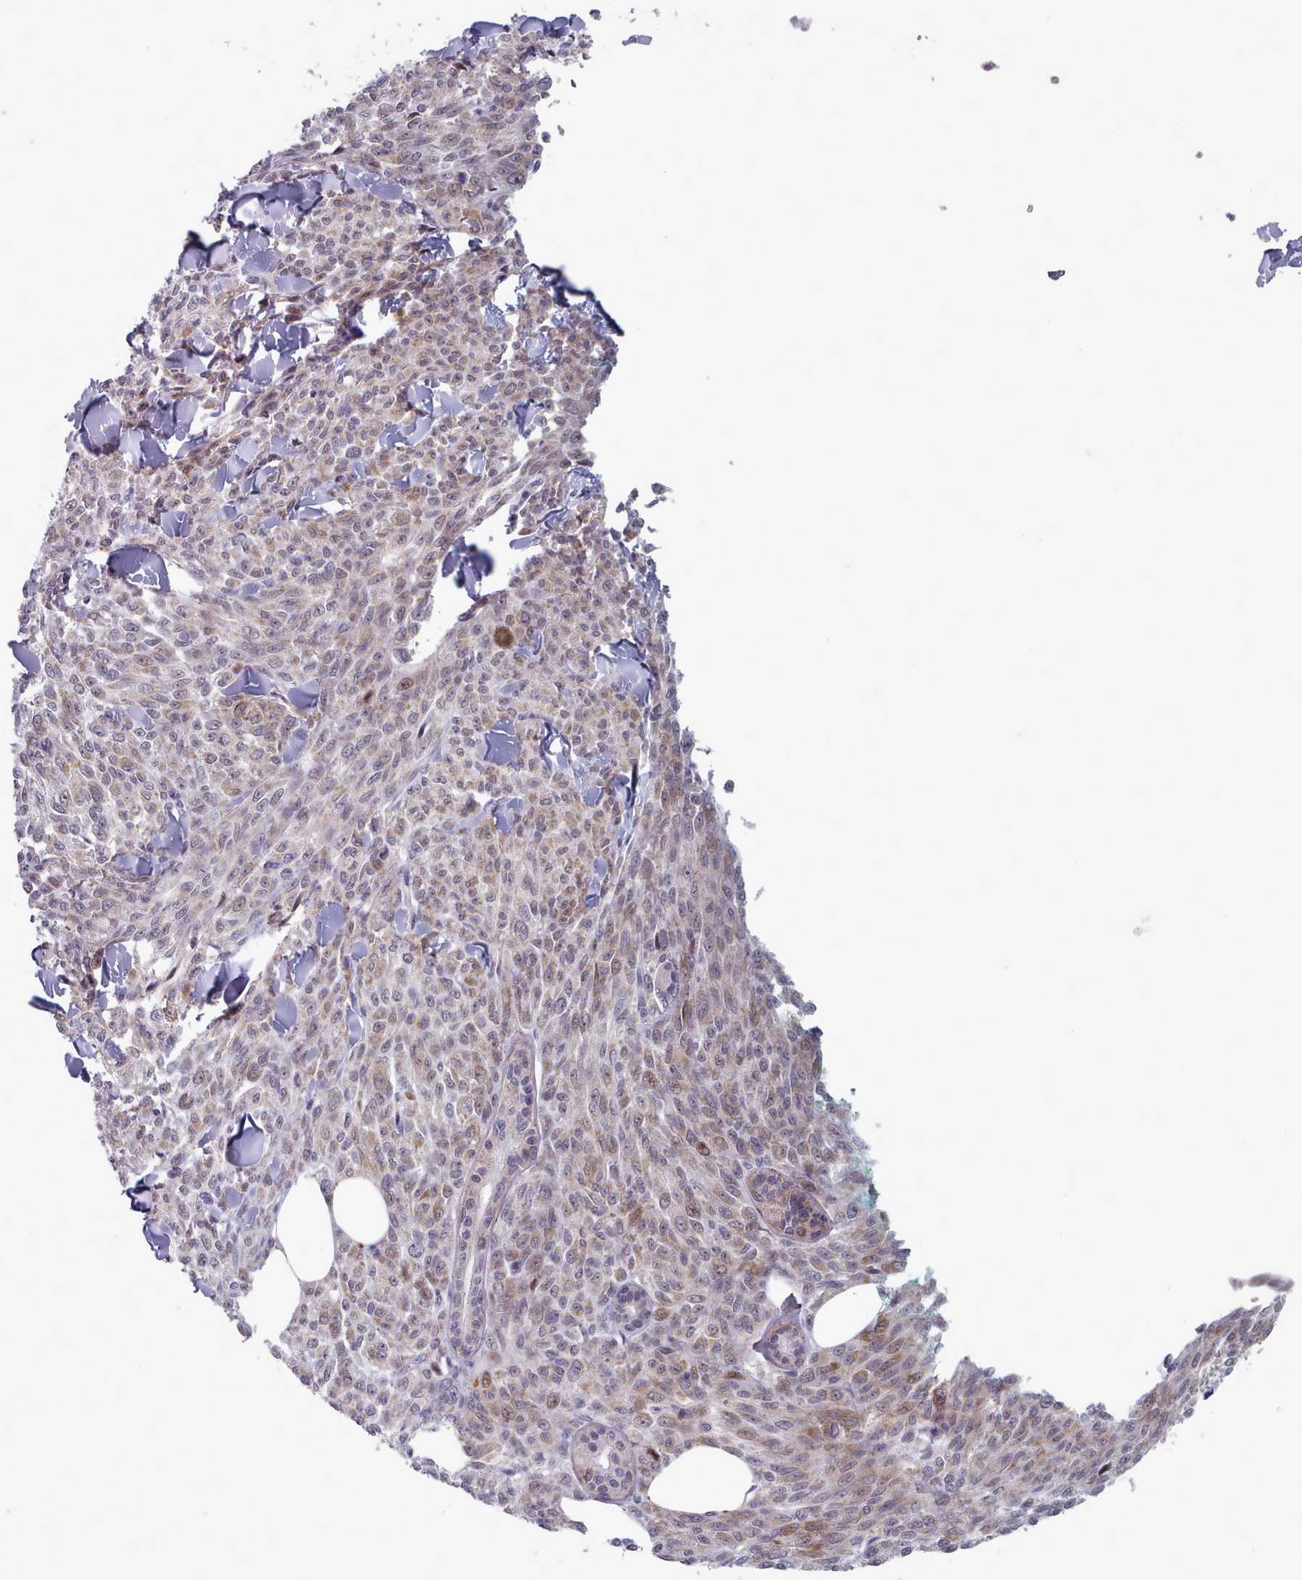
{"staining": {"intensity": "weak", "quantity": ">75%", "location": "cytoplasmic/membranous,nuclear"}, "tissue": "melanoma", "cell_type": "Tumor cells", "image_type": "cancer", "snomed": [{"axis": "morphology", "description": "Malignant melanoma, NOS"}, {"axis": "topography", "description": "Skin"}], "caption": "Tumor cells exhibit low levels of weak cytoplasmic/membranous and nuclear staining in approximately >75% of cells in malignant melanoma.", "gene": "TRARG1", "patient": {"sex": "female", "age": 52}}